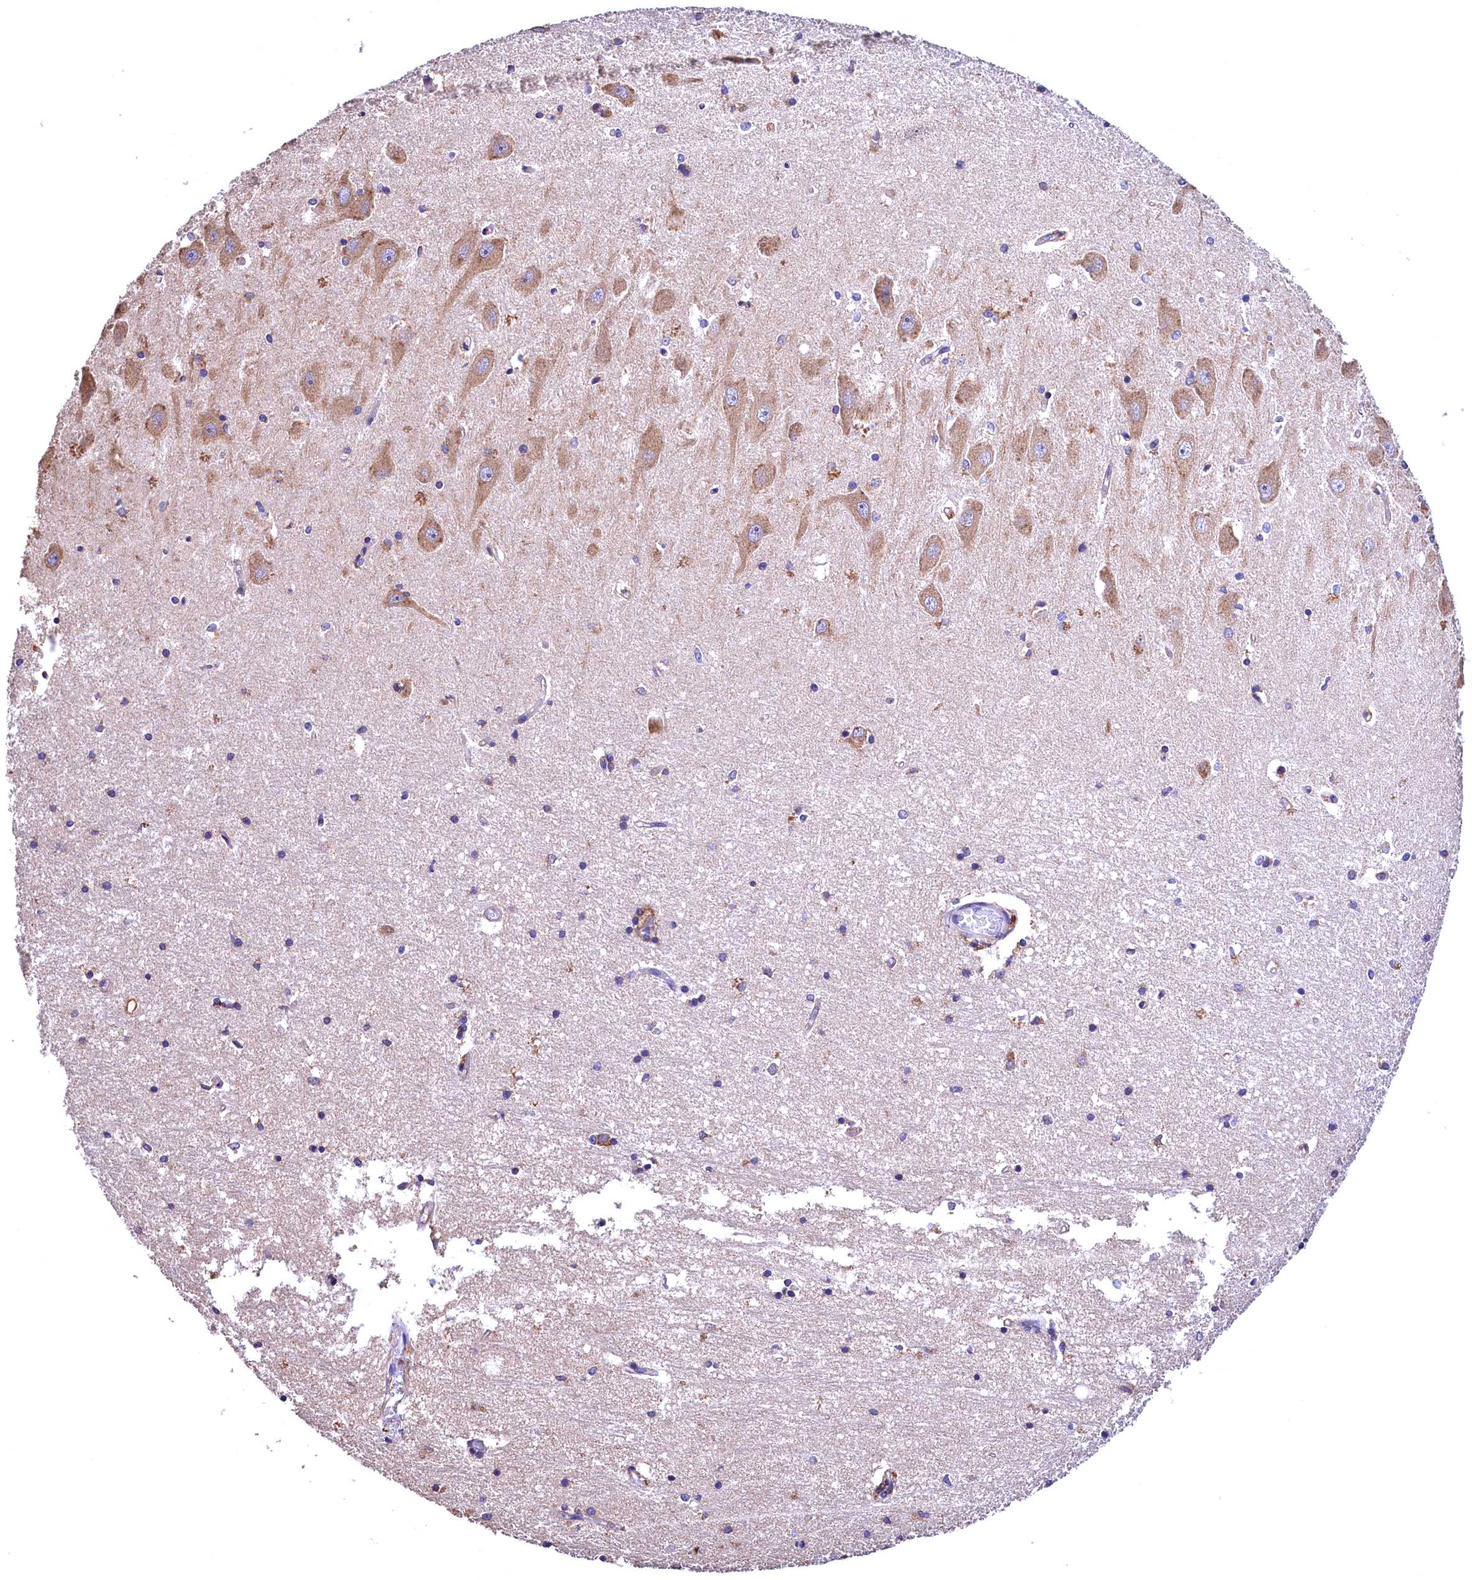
{"staining": {"intensity": "weak", "quantity": "<25%", "location": "cytoplasmic/membranous"}, "tissue": "hippocampus", "cell_type": "Glial cells", "image_type": "normal", "snomed": [{"axis": "morphology", "description": "Normal tissue, NOS"}, {"axis": "topography", "description": "Hippocampus"}], "caption": "High power microscopy photomicrograph of an immunohistochemistry image of normal hippocampus, revealing no significant expression in glial cells. (DAB (3,3'-diaminobenzidine) IHC visualized using brightfield microscopy, high magnification).", "gene": "ENKD1", "patient": {"sex": "male", "age": 45}}